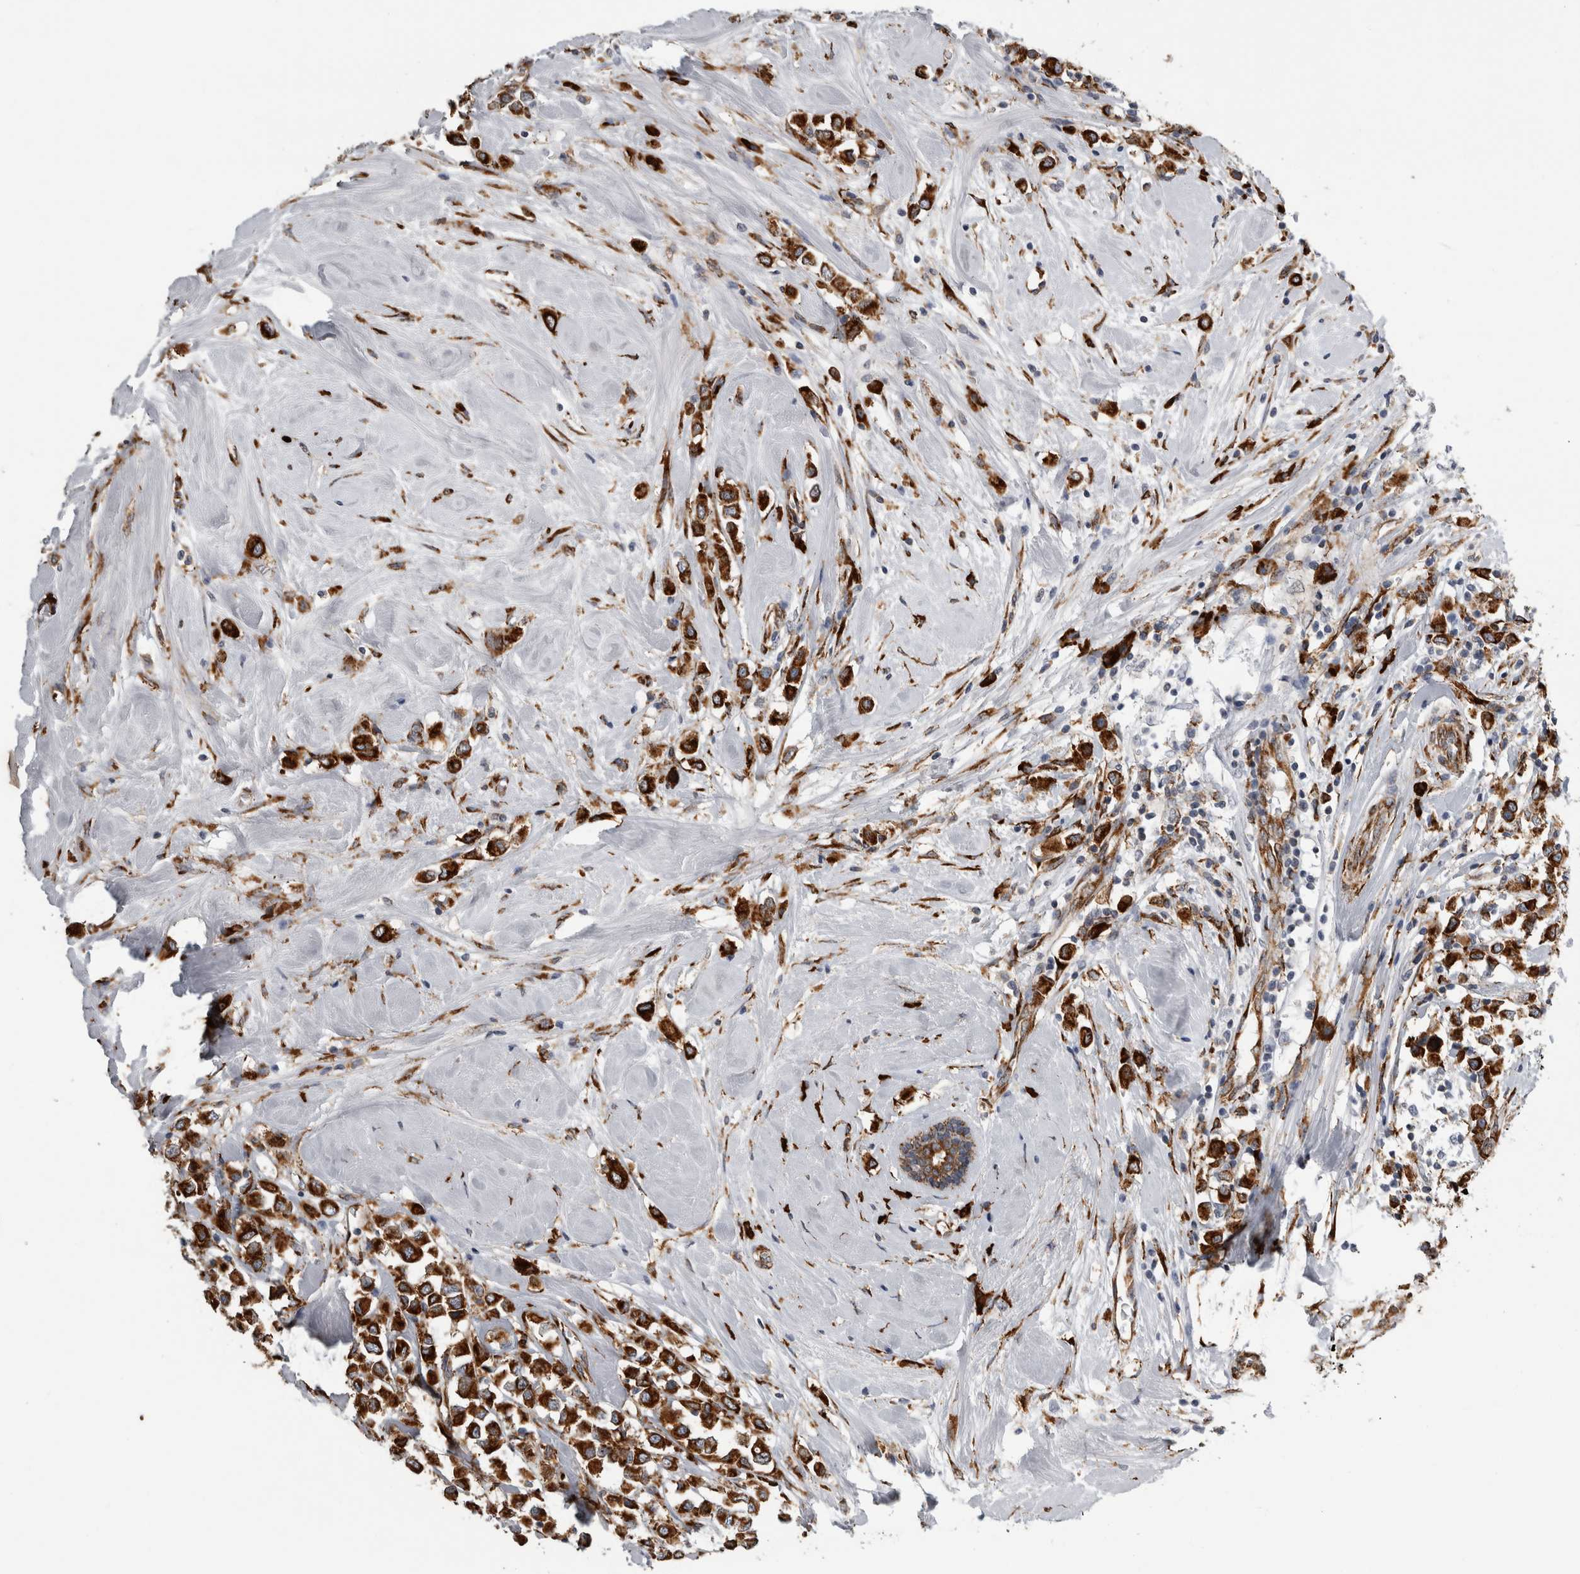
{"staining": {"intensity": "strong", "quantity": ">75%", "location": "cytoplasmic/membranous"}, "tissue": "breast cancer", "cell_type": "Tumor cells", "image_type": "cancer", "snomed": [{"axis": "morphology", "description": "Duct carcinoma"}, {"axis": "topography", "description": "Breast"}], "caption": "Brown immunohistochemical staining in human infiltrating ductal carcinoma (breast) shows strong cytoplasmic/membranous expression in approximately >75% of tumor cells.", "gene": "FHIP2B", "patient": {"sex": "female", "age": 61}}